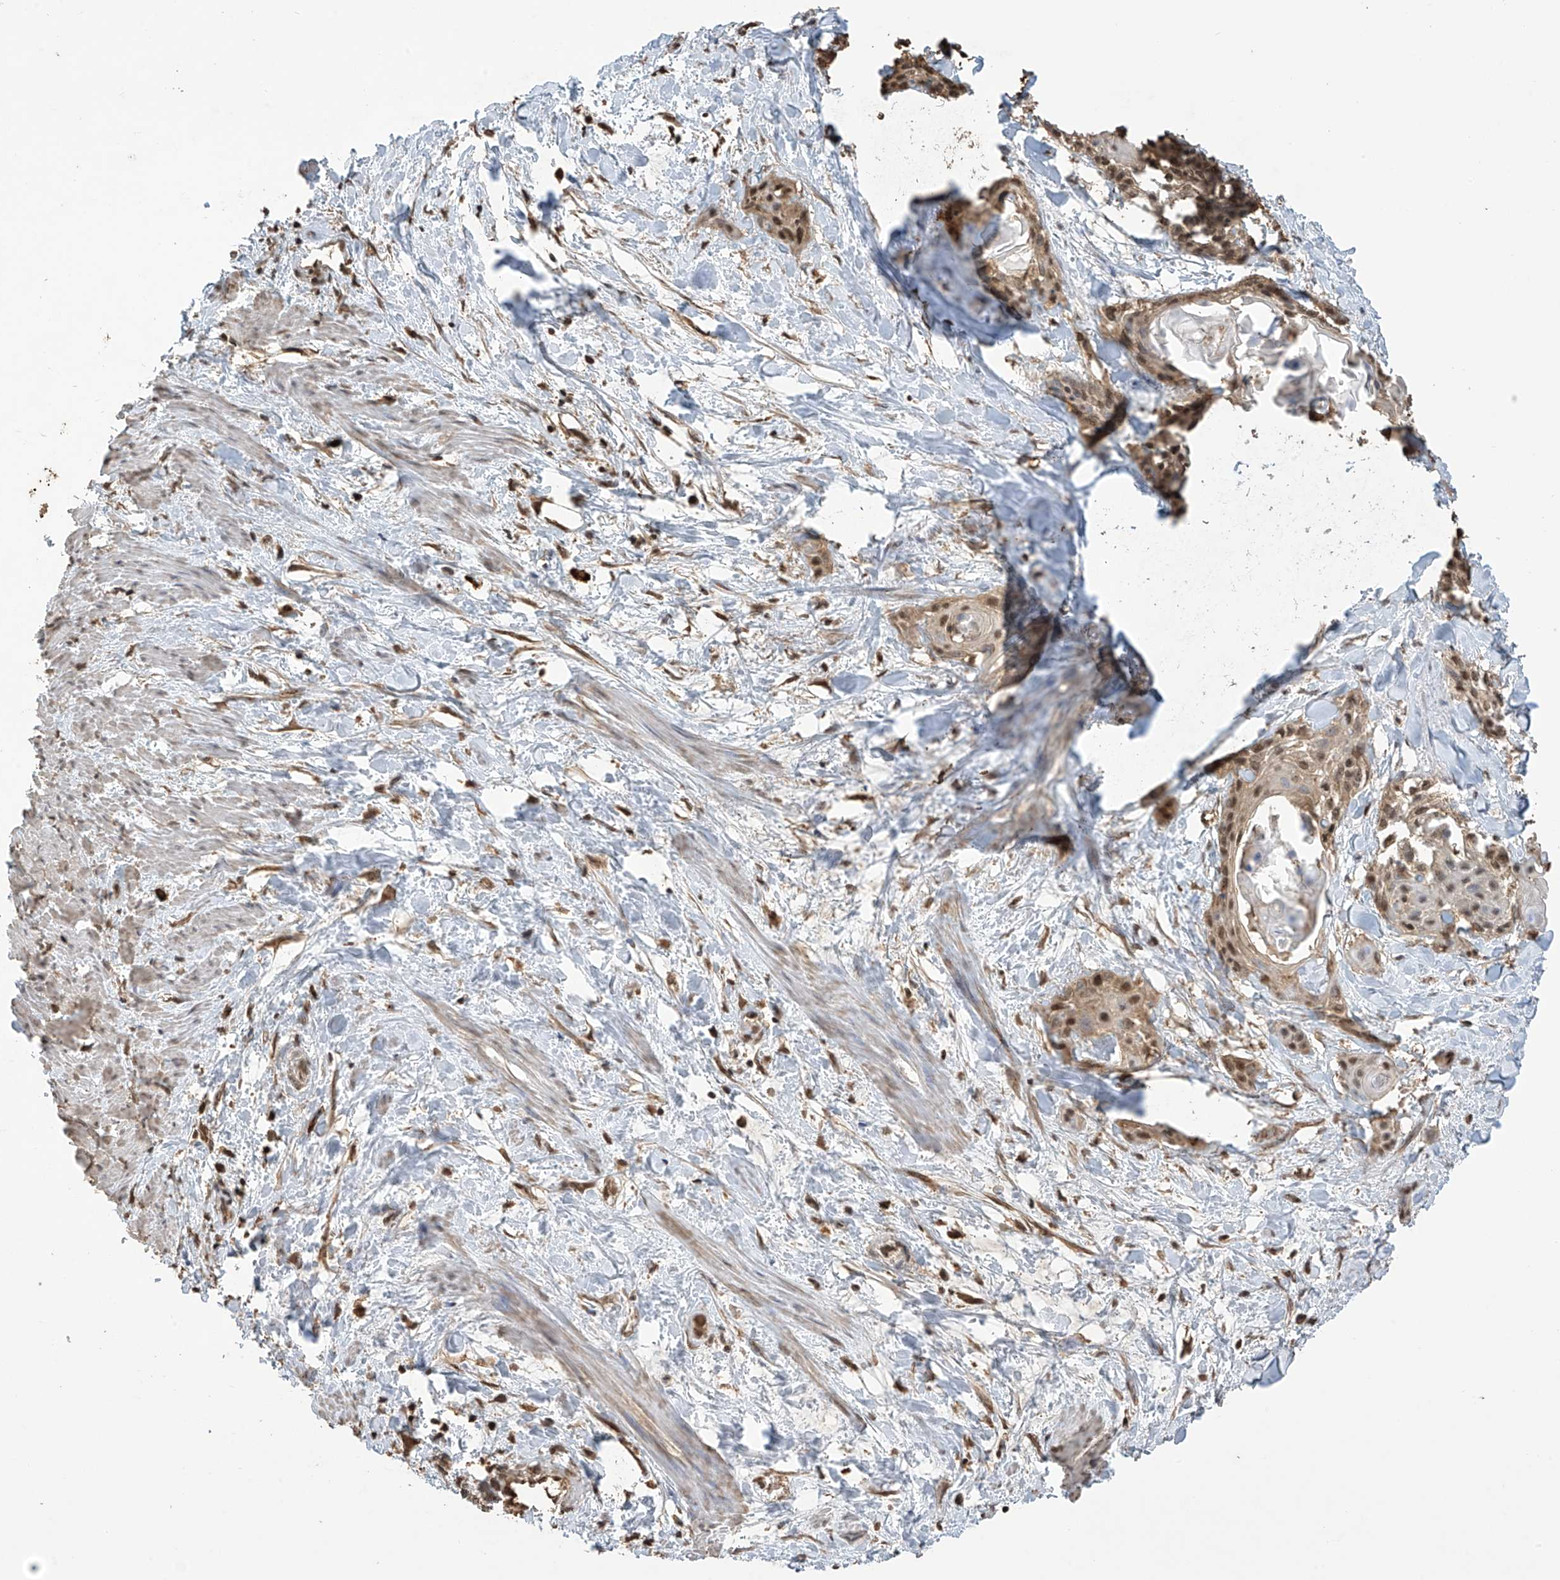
{"staining": {"intensity": "moderate", "quantity": ">75%", "location": "nuclear"}, "tissue": "cervical cancer", "cell_type": "Tumor cells", "image_type": "cancer", "snomed": [{"axis": "morphology", "description": "Squamous cell carcinoma, NOS"}, {"axis": "topography", "description": "Cervix"}], "caption": "This photomicrograph shows immunohistochemistry staining of human cervical cancer (squamous cell carcinoma), with medium moderate nuclear positivity in about >75% of tumor cells.", "gene": "PNPT1", "patient": {"sex": "female", "age": 57}}